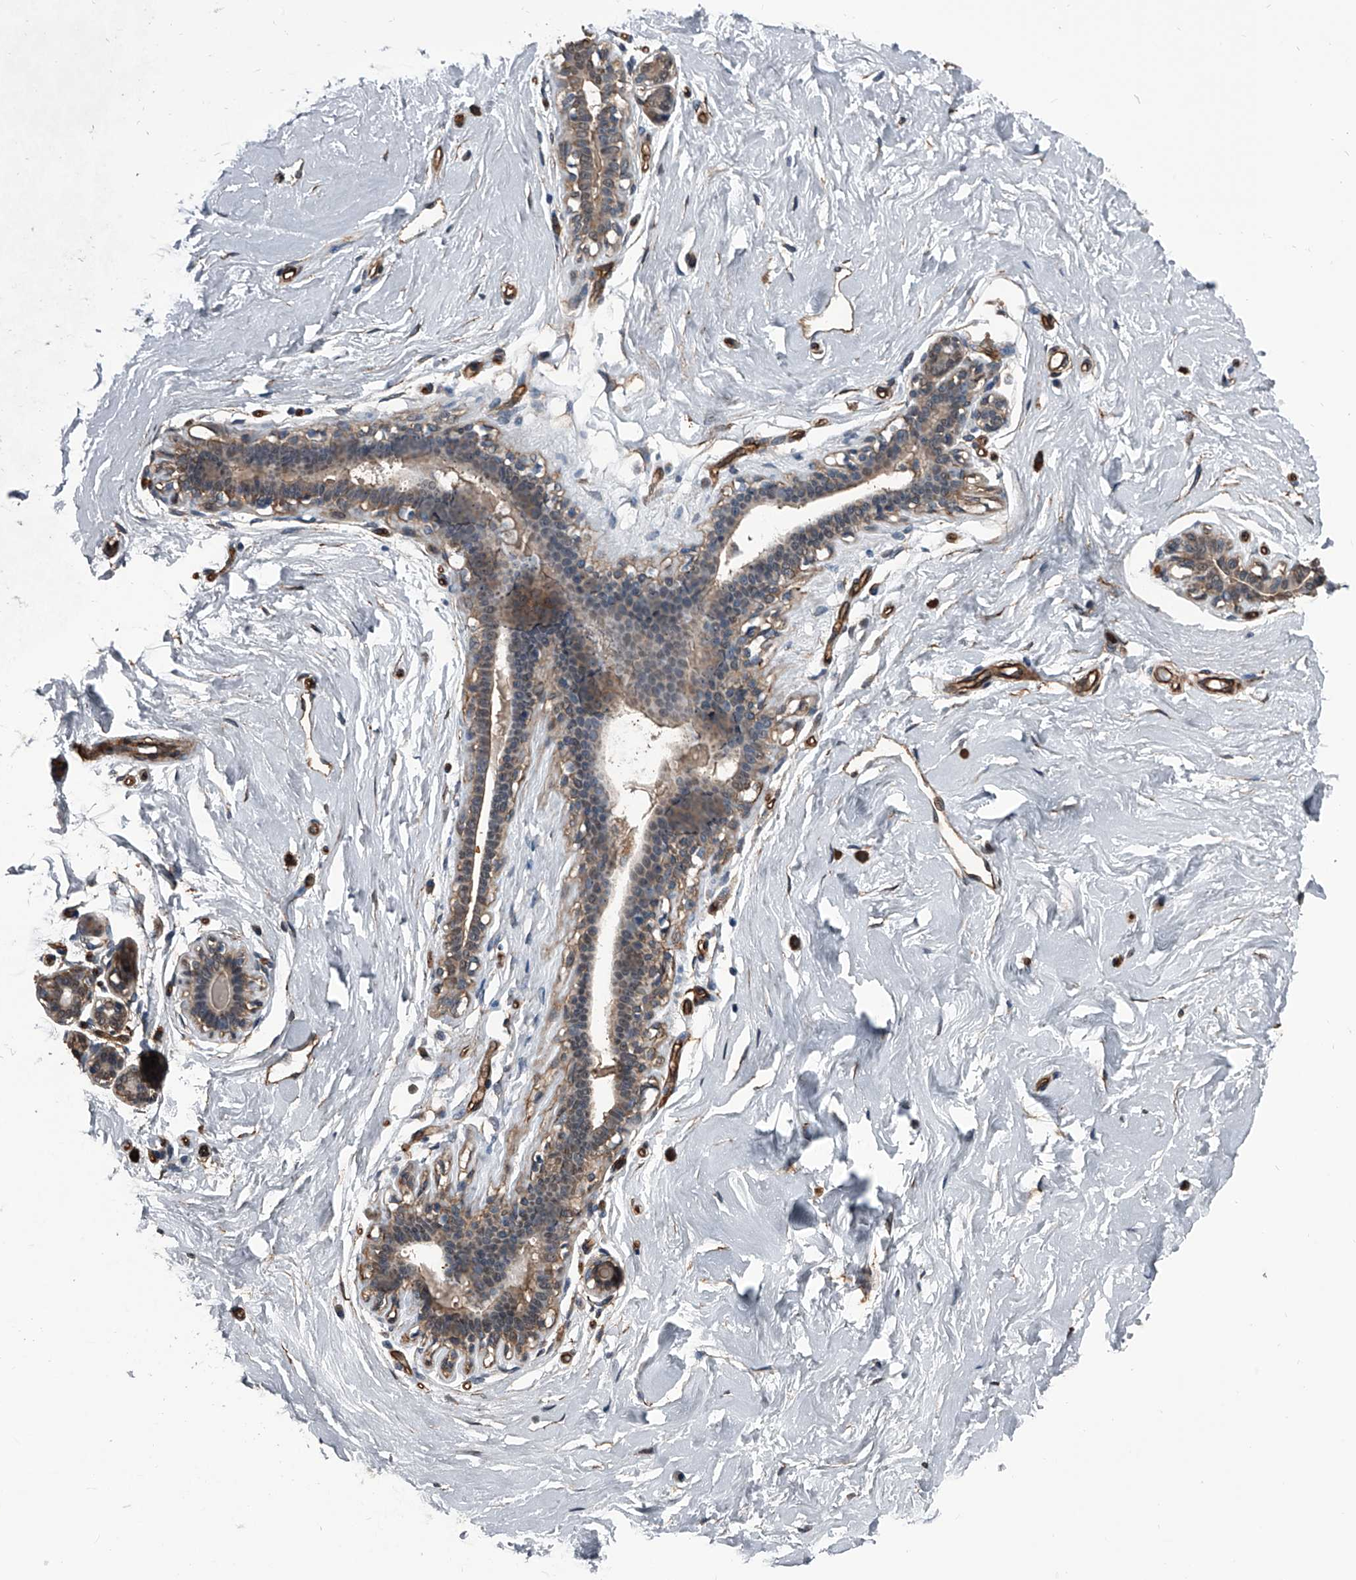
{"staining": {"intensity": "strong", "quantity": ">75%", "location": "cytoplasmic/membranous"}, "tissue": "breast", "cell_type": "Adipocytes", "image_type": "normal", "snomed": [{"axis": "morphology", "description": "Normal tissue, NOS"}, {"axis": "morphology", "description": "Adenoma, NOS"}, {"axis": "topography", "description": "Breast"}], "caption": "DAB (3,3'-diaminobenzidine) immunohistochemical staining of normal breast reveals strong cytoplasmic/membranous protein staining in about >75% of adipocytes.", "gene": "LDLRAD2", "patient": {"sex": "female", "age": 23}}